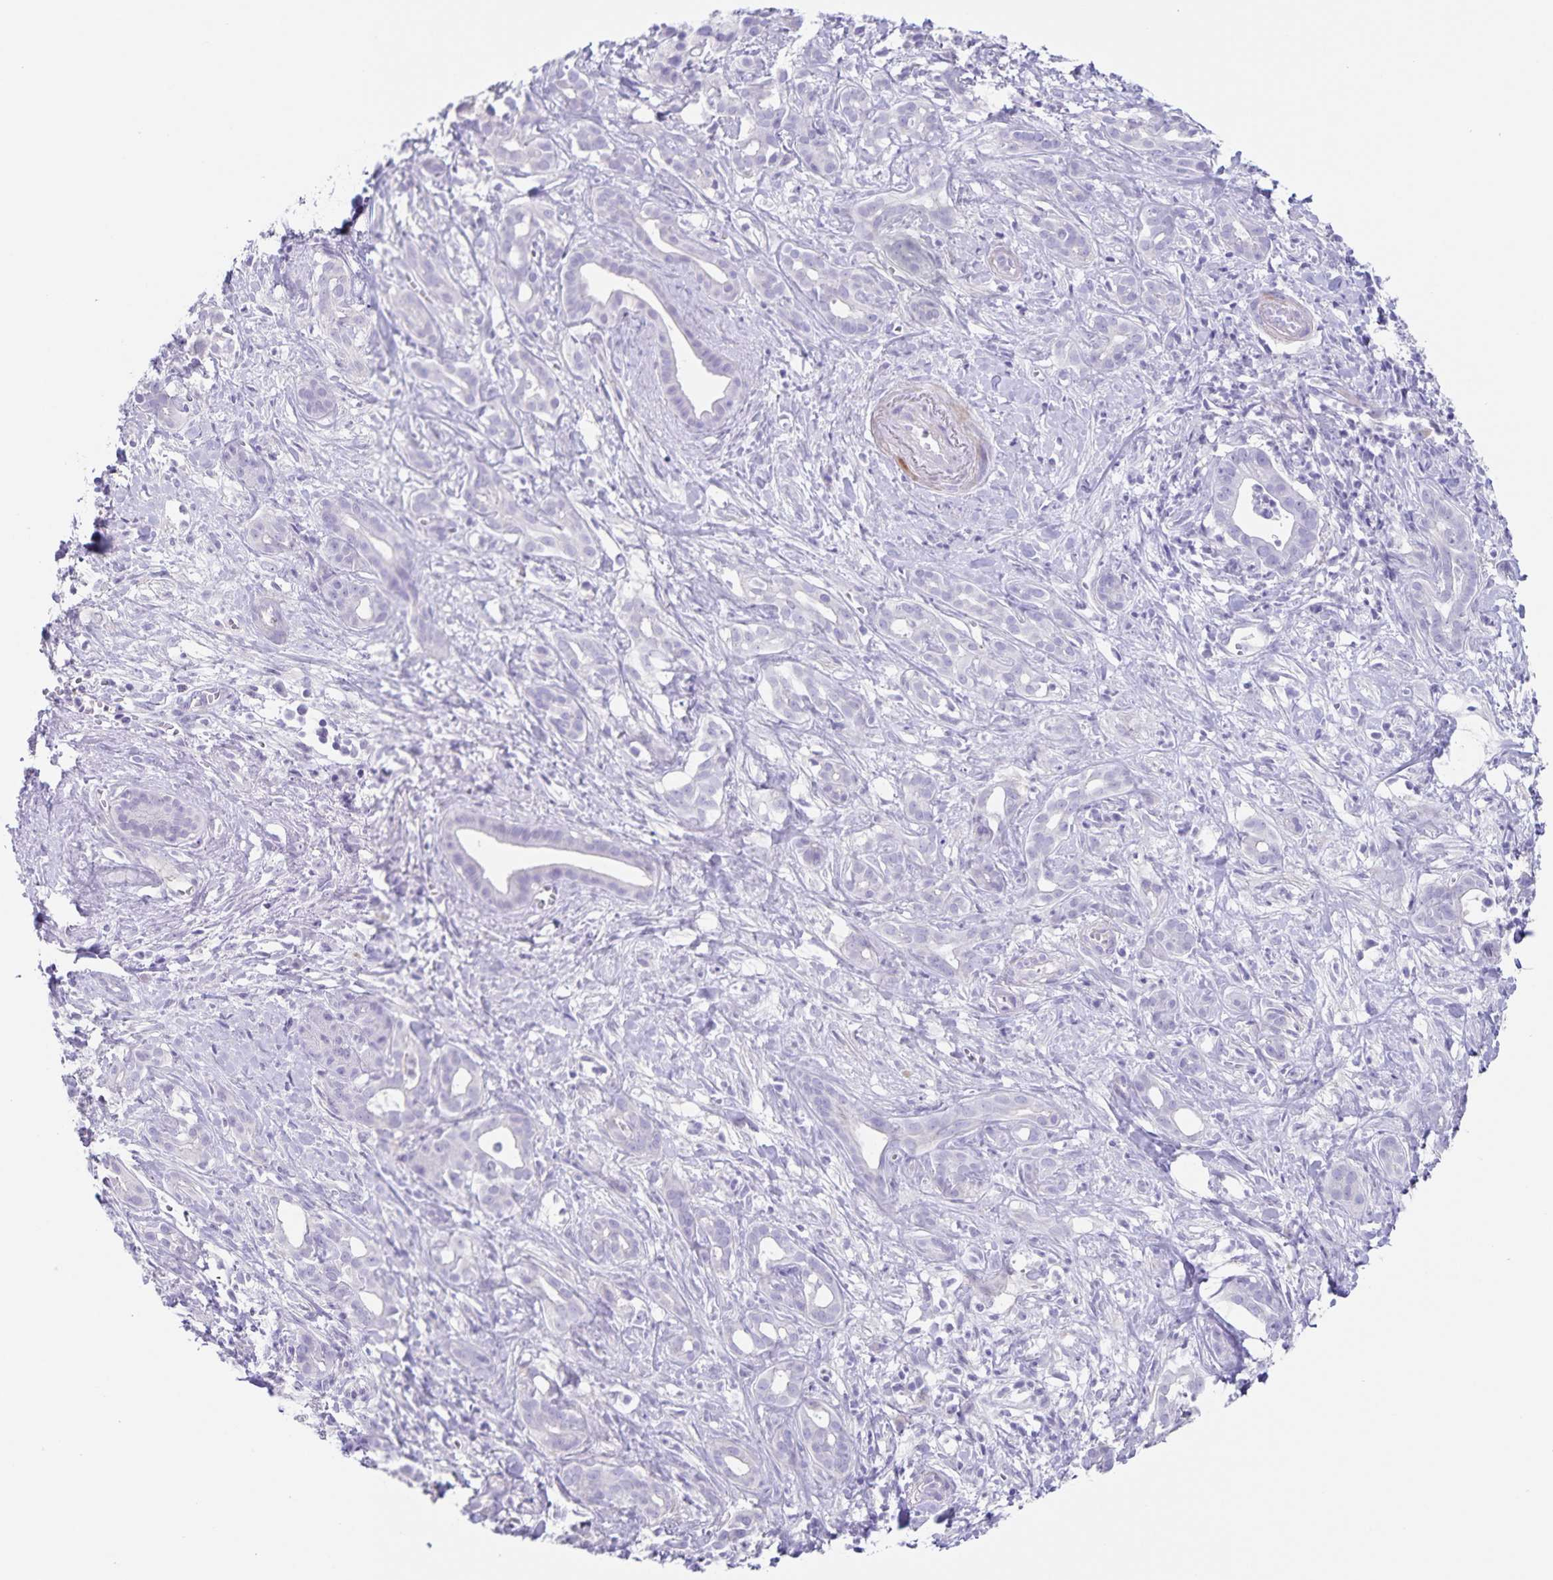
{"staining": {"intensity": "negative", "quantity": "none", "location": "none"}, "tissue": "pancreatic cancer", "cell_type": "Tumor cells", "image_type": "cancer", "snomed": [{"axis": "morphology", "description": "Adenocarcinoma, NOS"}, {"axis": "topography", "description": "Pancreas"}], "caption": "This is an IHC micrograph of pancreatic cancer. There is no staining in tumor cells.", "gene": "C11orf42", "patient": {"sex": "male", "age": 61}}